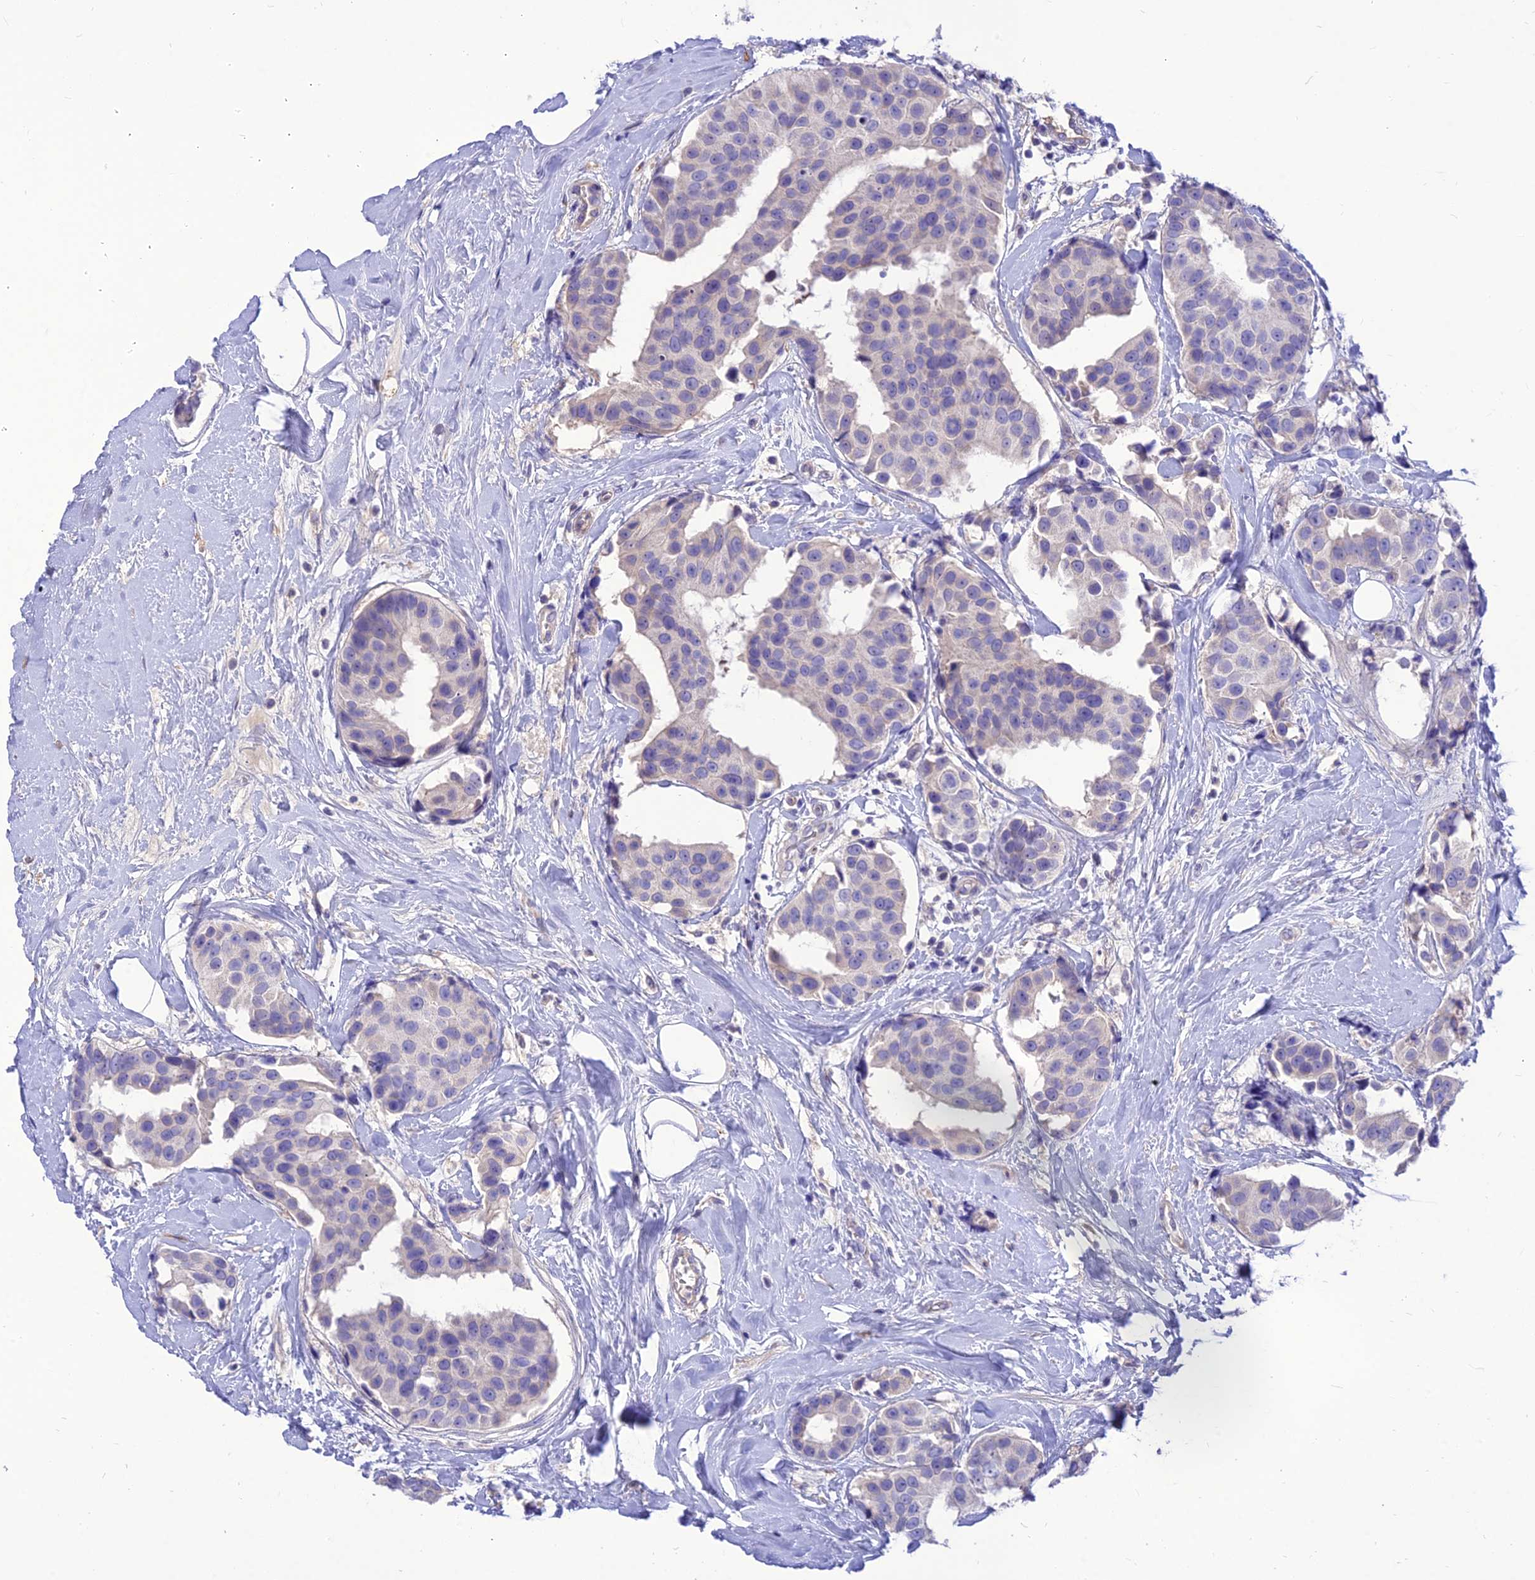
{"staining": {"intensity": "negative", "quantity": "none", "location": "none"}, "tissue": "breast cancer", "cell_type": "Tumor cells", "image_type": "cancer", "snomed": [{"axis": "morphology", "description": "Normal tissue, NOS"}, {"axis": "morphology", "description": "Duct carcinoma"}, {"axis": "topography", "description": "Breast"}], "caption": "Human breast invasive ductal carcinoma stained for a protein using IHC exhibits no expression in tumor cells.", "gene": "TEKT3", "patient": {"sex": "female", "age": 39}}